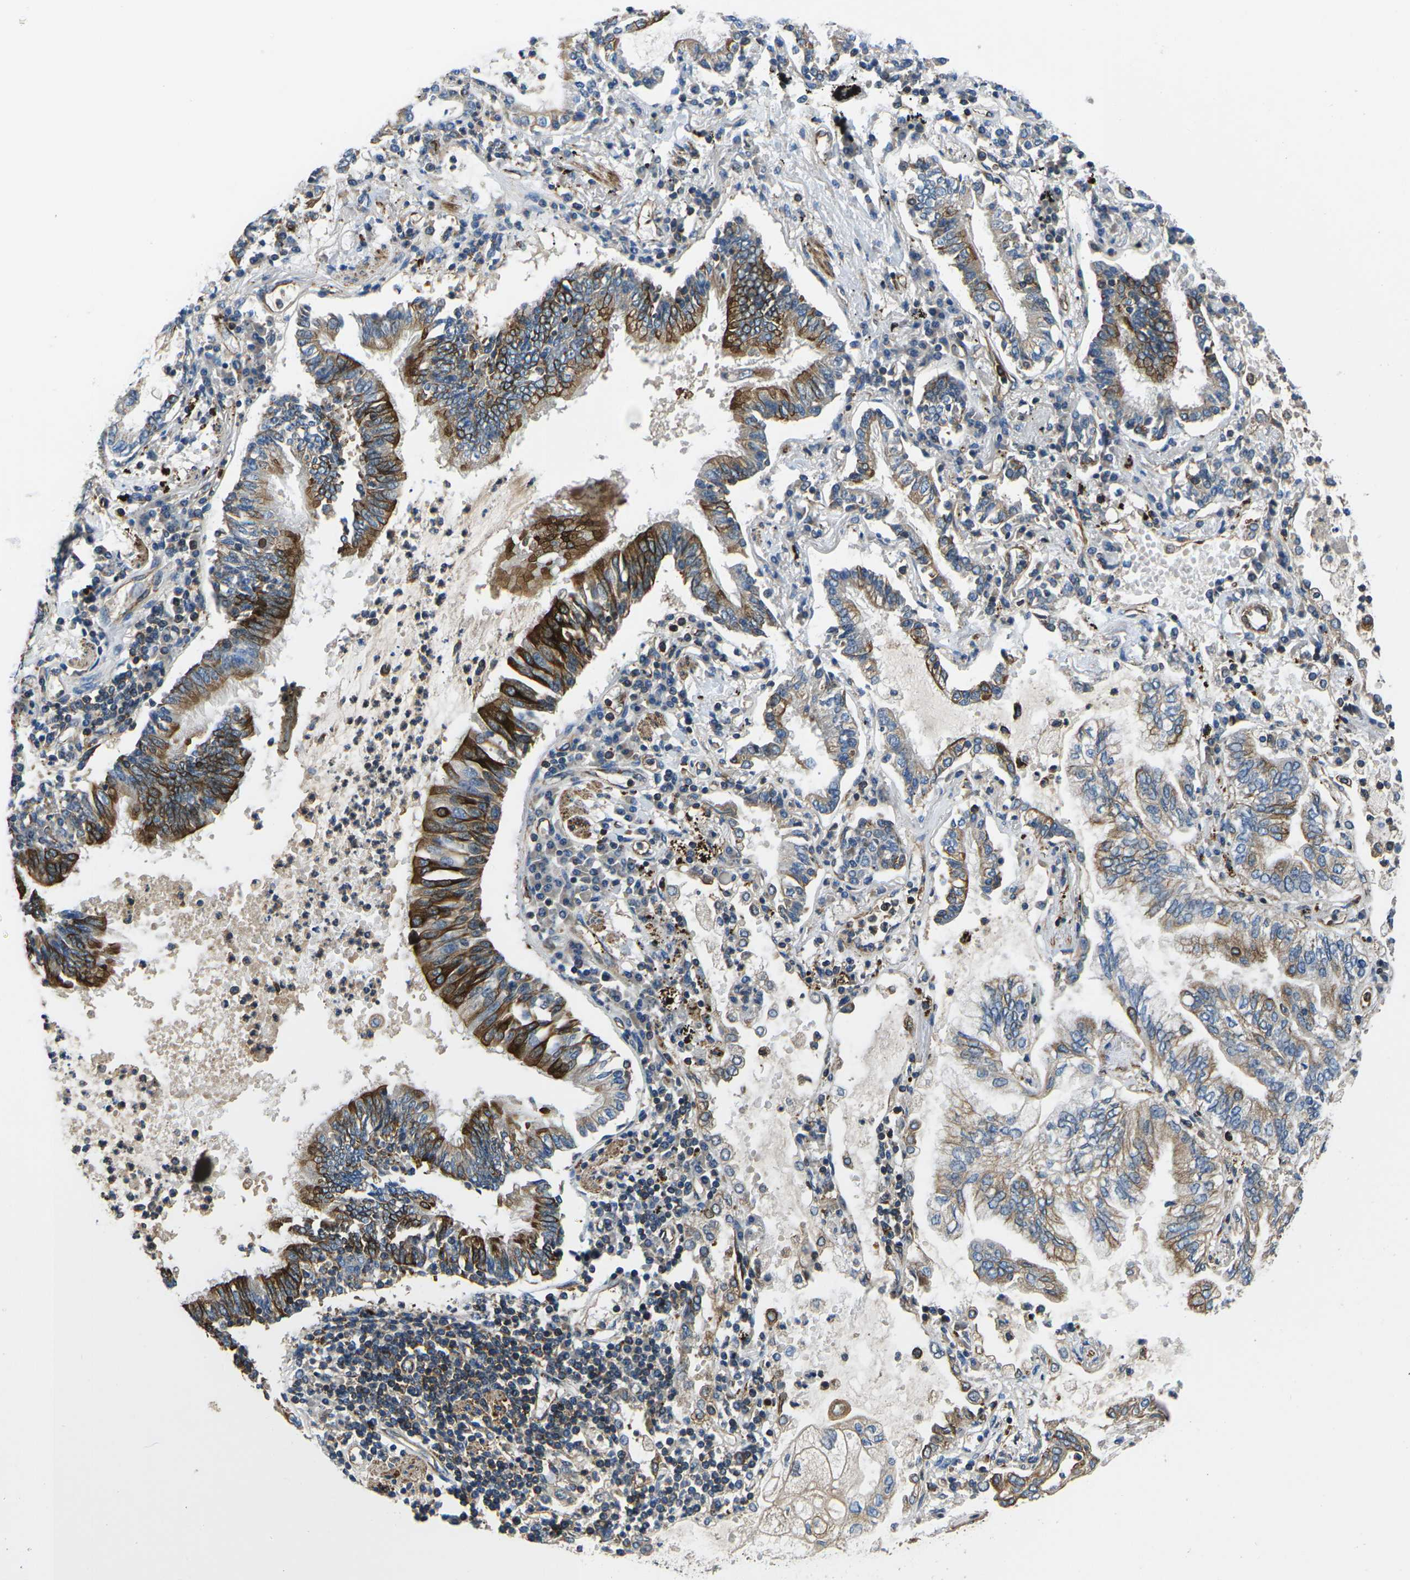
{"staining": {"intensity": "moderate", "quantity": "25%-75%", "location": "cytoplasmic/membranous"}, "tissue": "lung cancer", "cell_type": "Tumor cells", "image_type": "cancer", "snomed": [{"axis": "morphology", "description": "Normal tissue, NOS"}, {"axis": "morphology", "description": "Adenocarcinoma, NOS"}, {"axis": "topography", "description": "Bronchus"}, {"axis": "topography", "description": "Lung"}], "caption": "A high-resolution histopathology image shows immunohistochemistry (IHC) staining of lung adenocarcinoma, which displays moderate cytoplasmic/membranous positivity in approximately 25%-75% of tumor cells. Using DAB (3,3'-diaminobenzidine) (brown) and hematoxylin (blue) stains, captured at high magnification using brightfield microscopy.", "gene": "KCNJ15", "patient": {"sex": "female", "age": 70}}